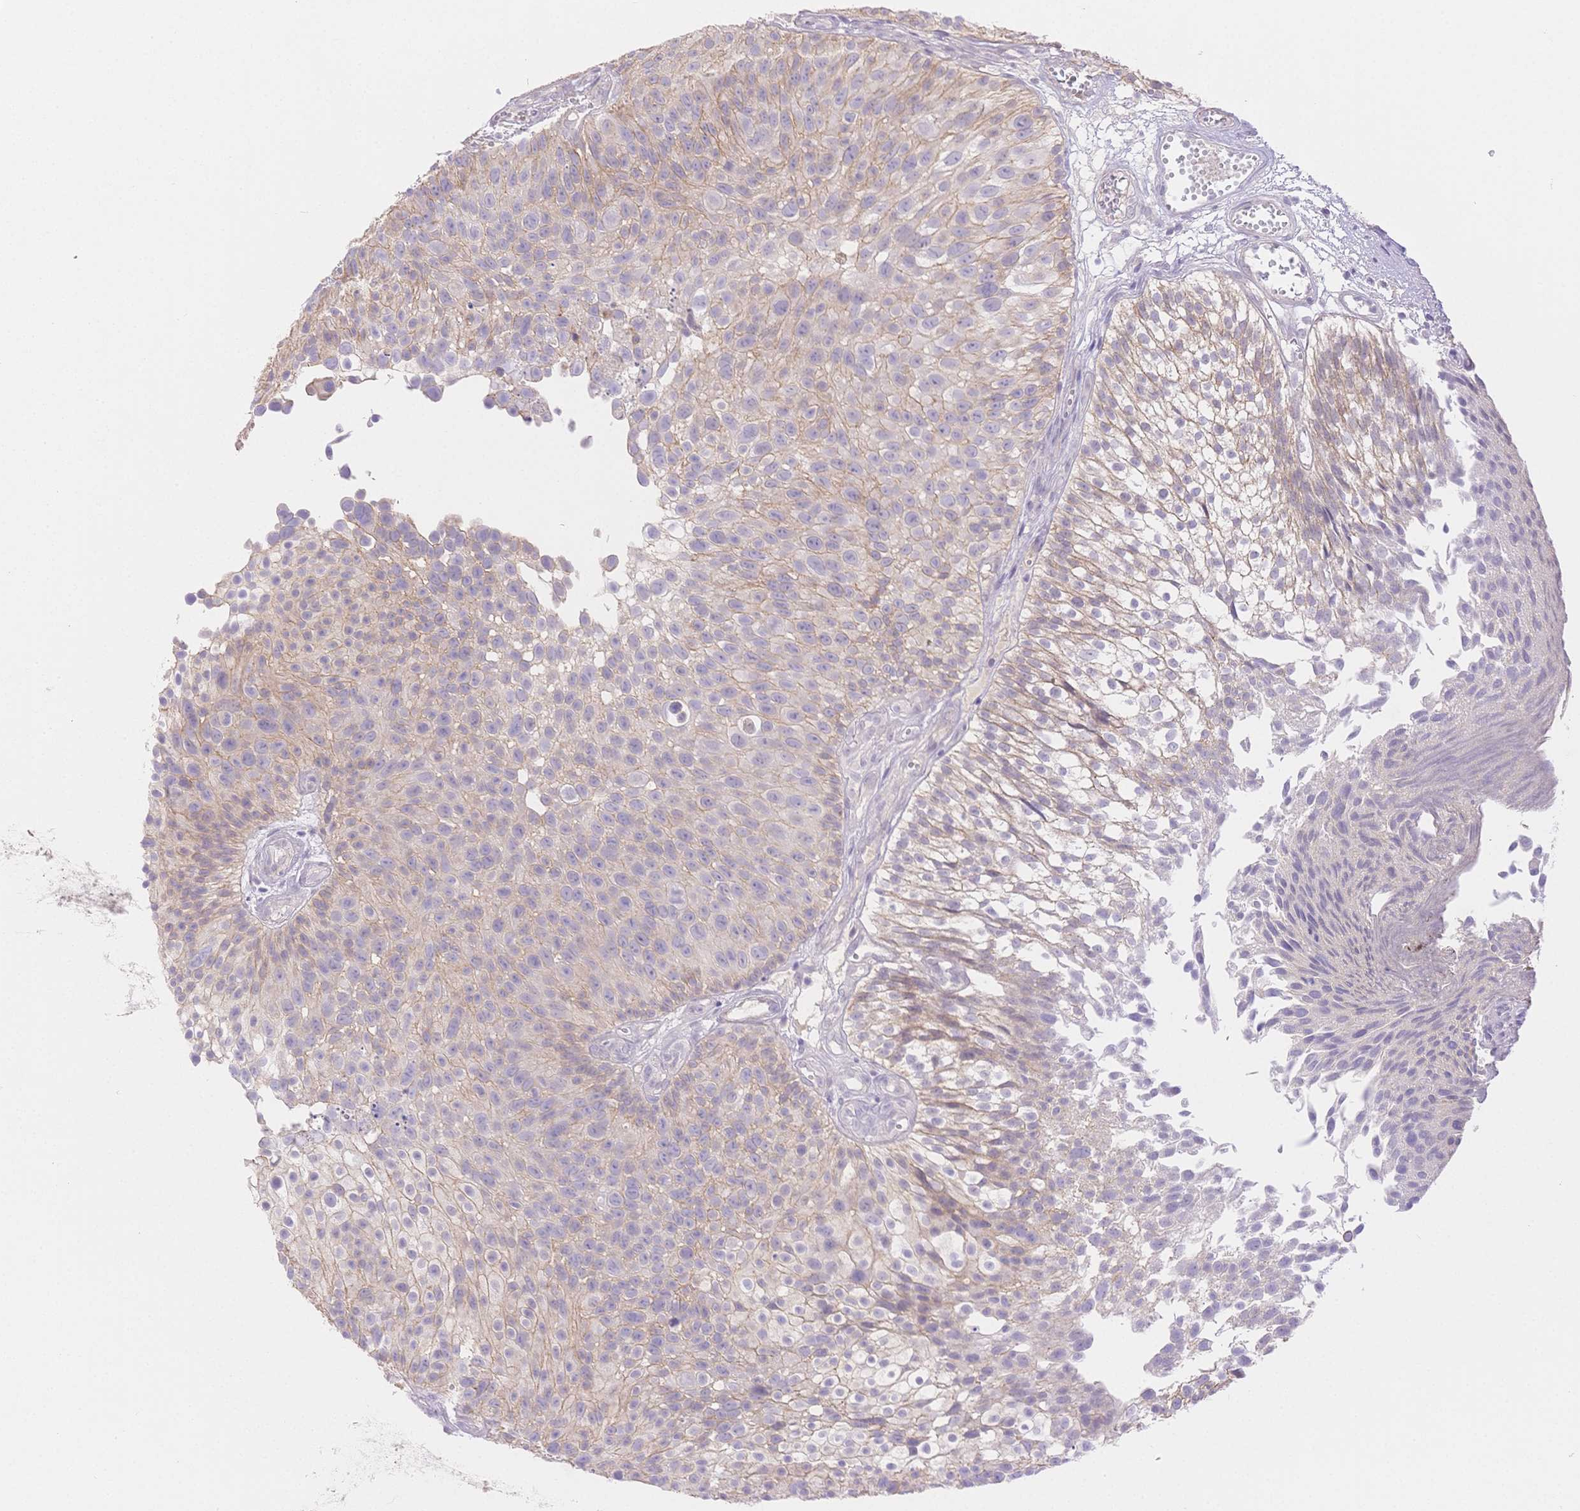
{"staining": {"intensity": "weak", "quantity": "25%-75%", "location": "cytoplasmic/membranous"}, "tissue": "urothelial cancer", "cell_type": "Tumor cells", "image_type": "cancer", "snomed": [{"axis": "morphology", "description": "Urothelial carcinoma, Low grade"}, {"axis": "topography", "description": "Urinary bladder"}], "caption": "Urothelial carcinoma (low-grade) tissue exhibits weak cytoplasmic/membranous staining in about 25%-75% of tumor cells", "gene": "WDR54", "patient": {"sex": "male", "age": 70}}